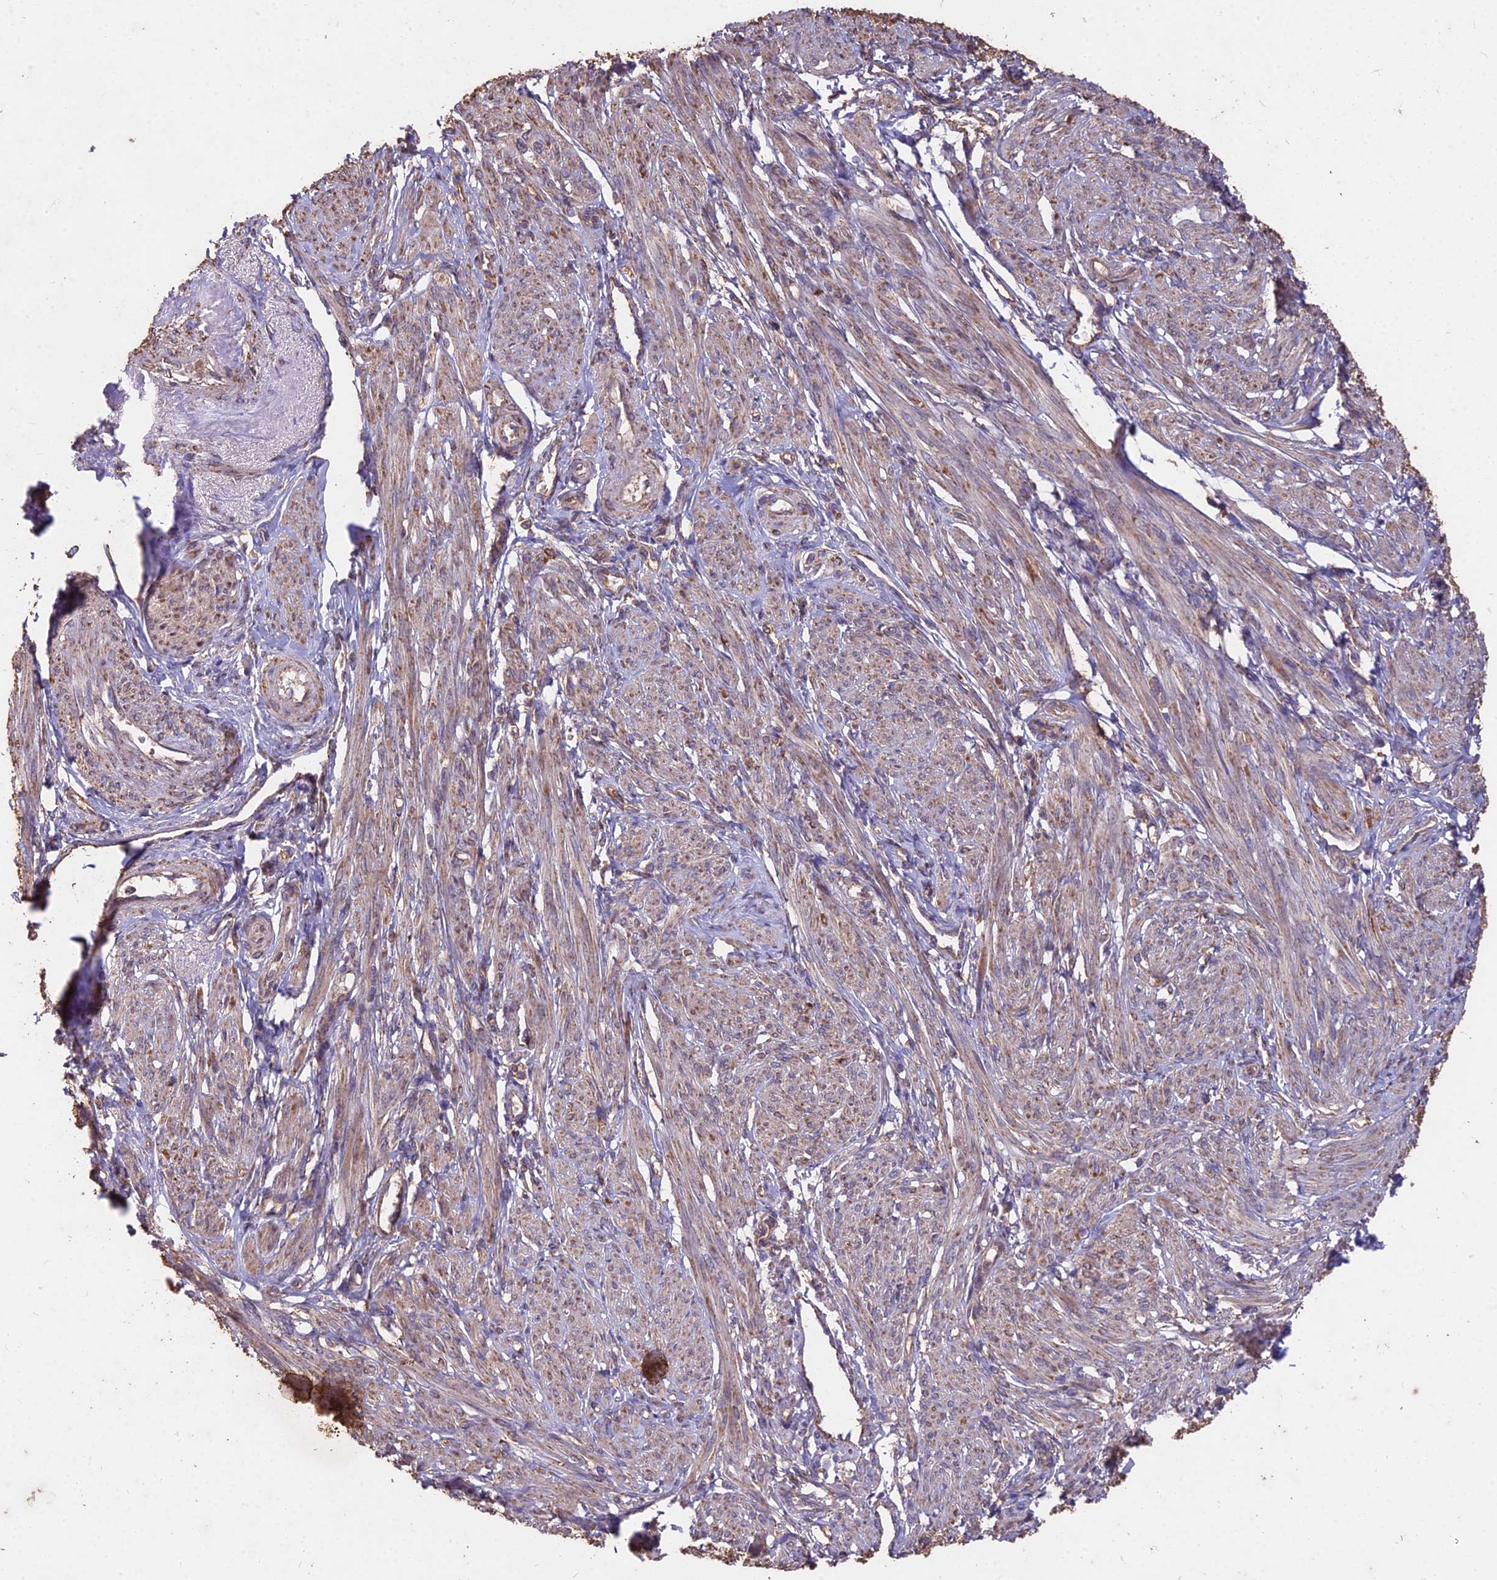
{"staining": {"intensity": "weak", "quantity": "25%-75%", "location": "cytoplasmic/membranous"}, "tissue": "smooth muscle", "cell_type": "Smooth muscle cells", "image_type": "normal", "snomed": [{"axis": "morphology", "description": "Normal tissue, NOS"}, {"axis": "topography", "description": "Smooth muscle"}], "caption": "A micrograph of smooth muscle stained for a protein exhibits weak cytoplasmic/membranous brown staining in smooth muscle cells.", "gene": "CEMIP2", "patient": {"sex": "female", "age": 39}}